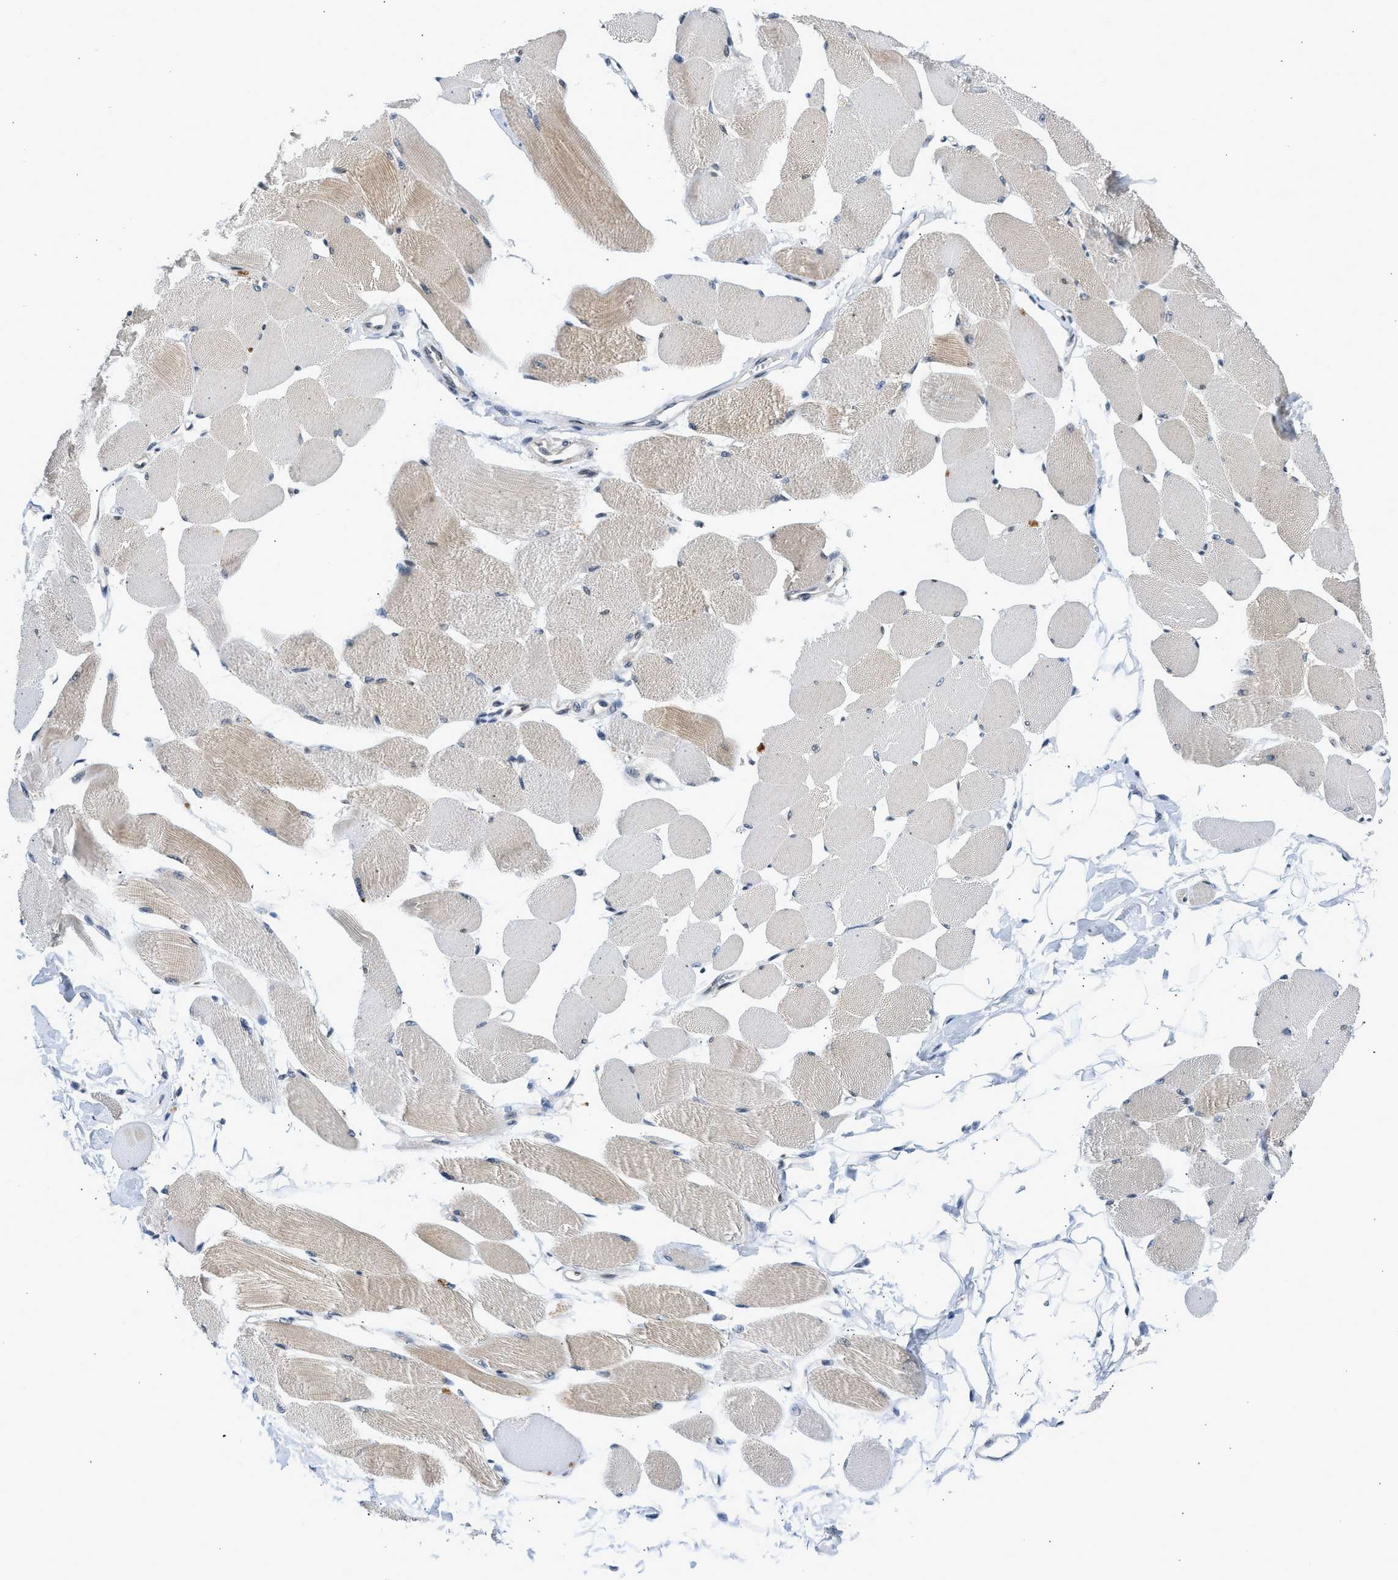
{"staining": {"intensity": "weak", "quantity": "<25%", "location": "cytoplasmic/membranous"}, "tissue": "skeletal muscle", "cell_type": "Myocytes", "image_type": "normal", "snomed": [{"axis": "morphology", "description": "Normal tissue, NOS"}, {"axis": "topography", "description": "Skeletal muscle"}, {"axis": "topography", "description": "Peripheral nerve tissue"}], "caption": "Myocytes are negative for protein expression in unremarkable human skeletal muscle. The staining was performed using DAB (3,3'-diaminobenzidine) to visualize the protein expression in brown, while the nuclei were stained in blue with hematoxylin (Magnification: 20x).", "gene": "OLIG3", "patient": {"sex": "female", "age": 84}}